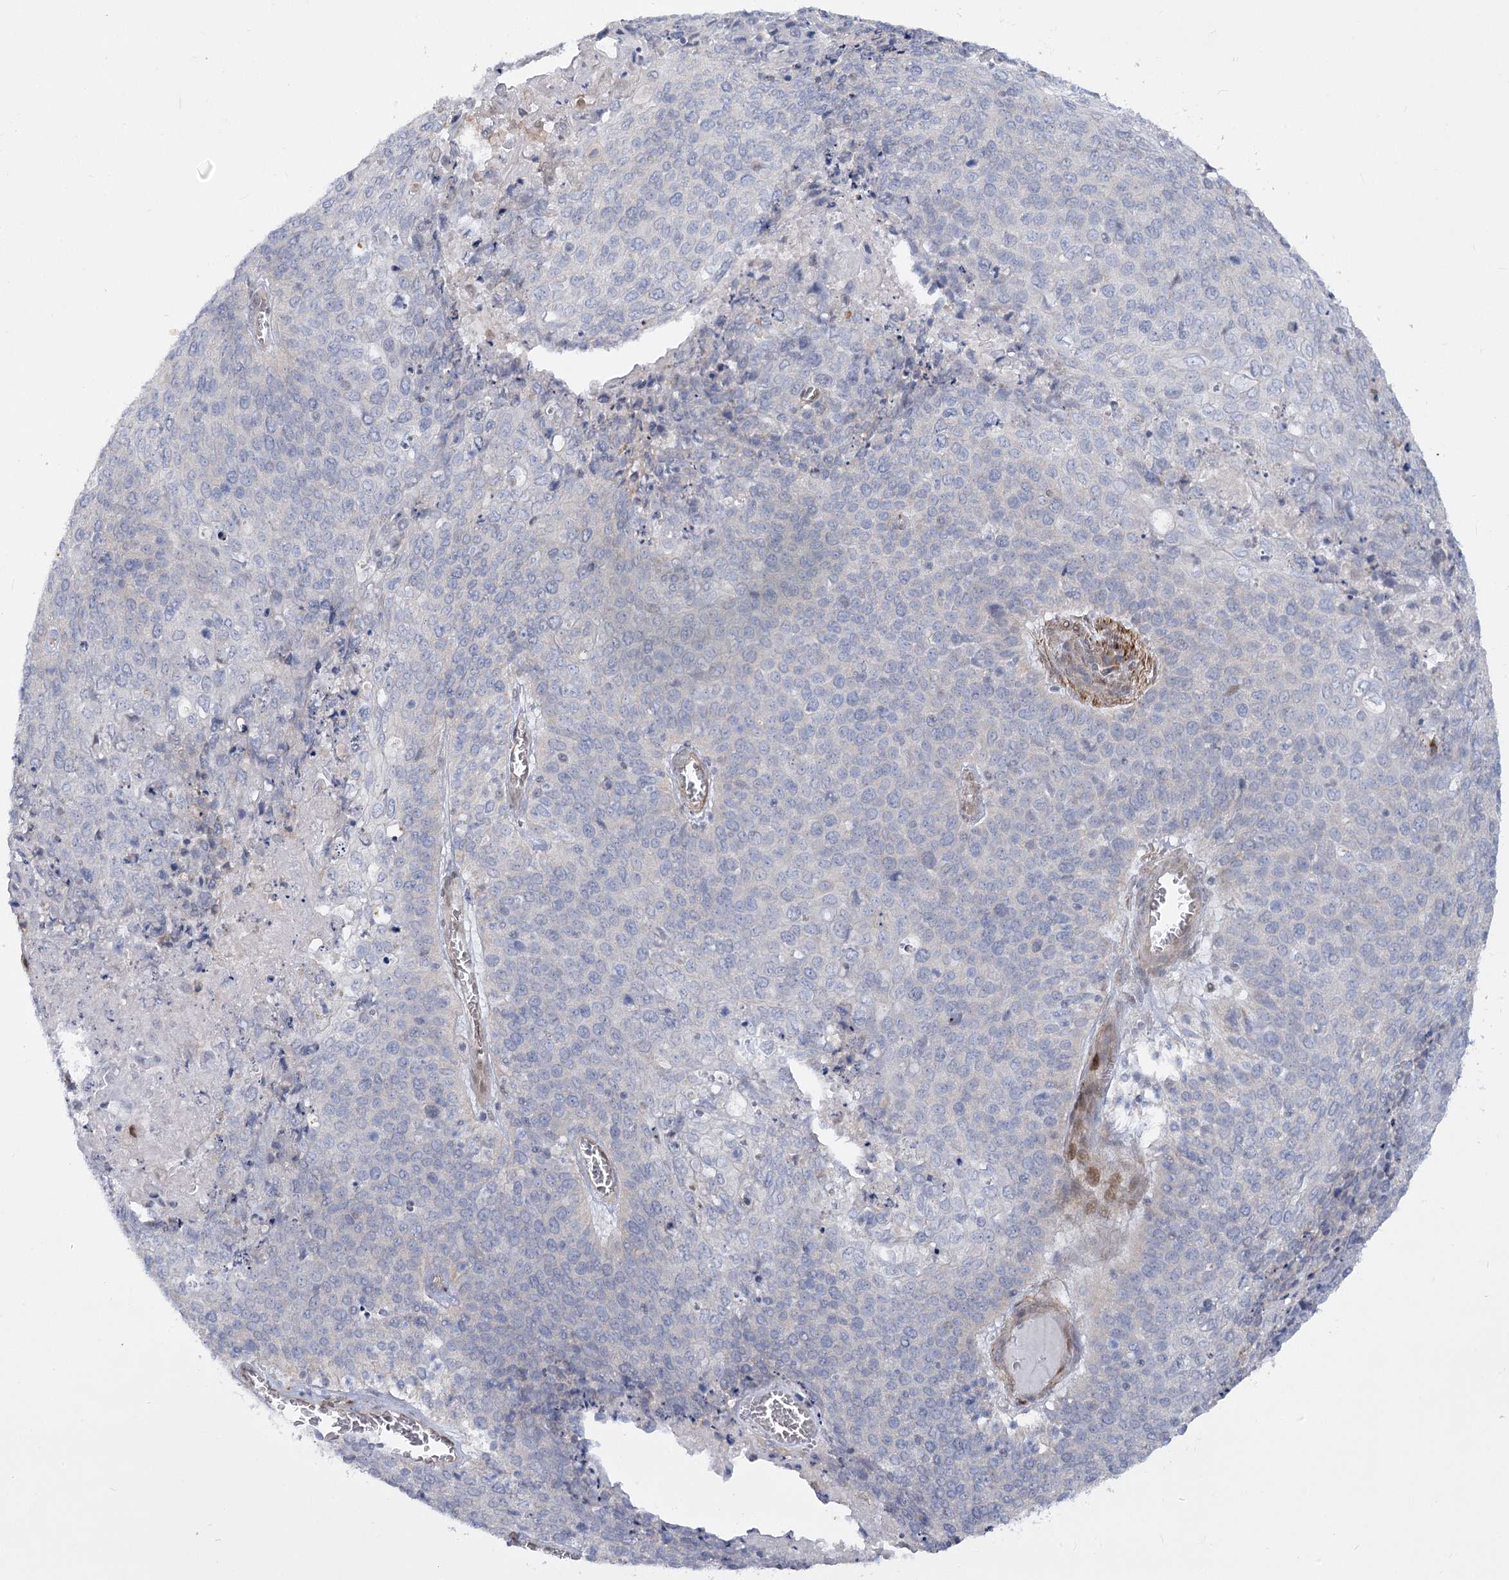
{"staining": {"intensity": "negative", "quantity": "none", "location": "none"}, "tissue": "cervical cancer", "cell_type": "Tumor cells", "image_type": "cancer", "snomed": [{"axis": "morphology", "description": "Squamous cell carcinoma, NOS"}, {"axis": "topography", "description": "Cervix"}], "caption": "Immunohistochemical staining of cervical cancer (squamous cell carcinoma) reveals no significant expression in tumor cells.", "gene": "ARSI", "patient": {"sex": "female", "age": 39}}